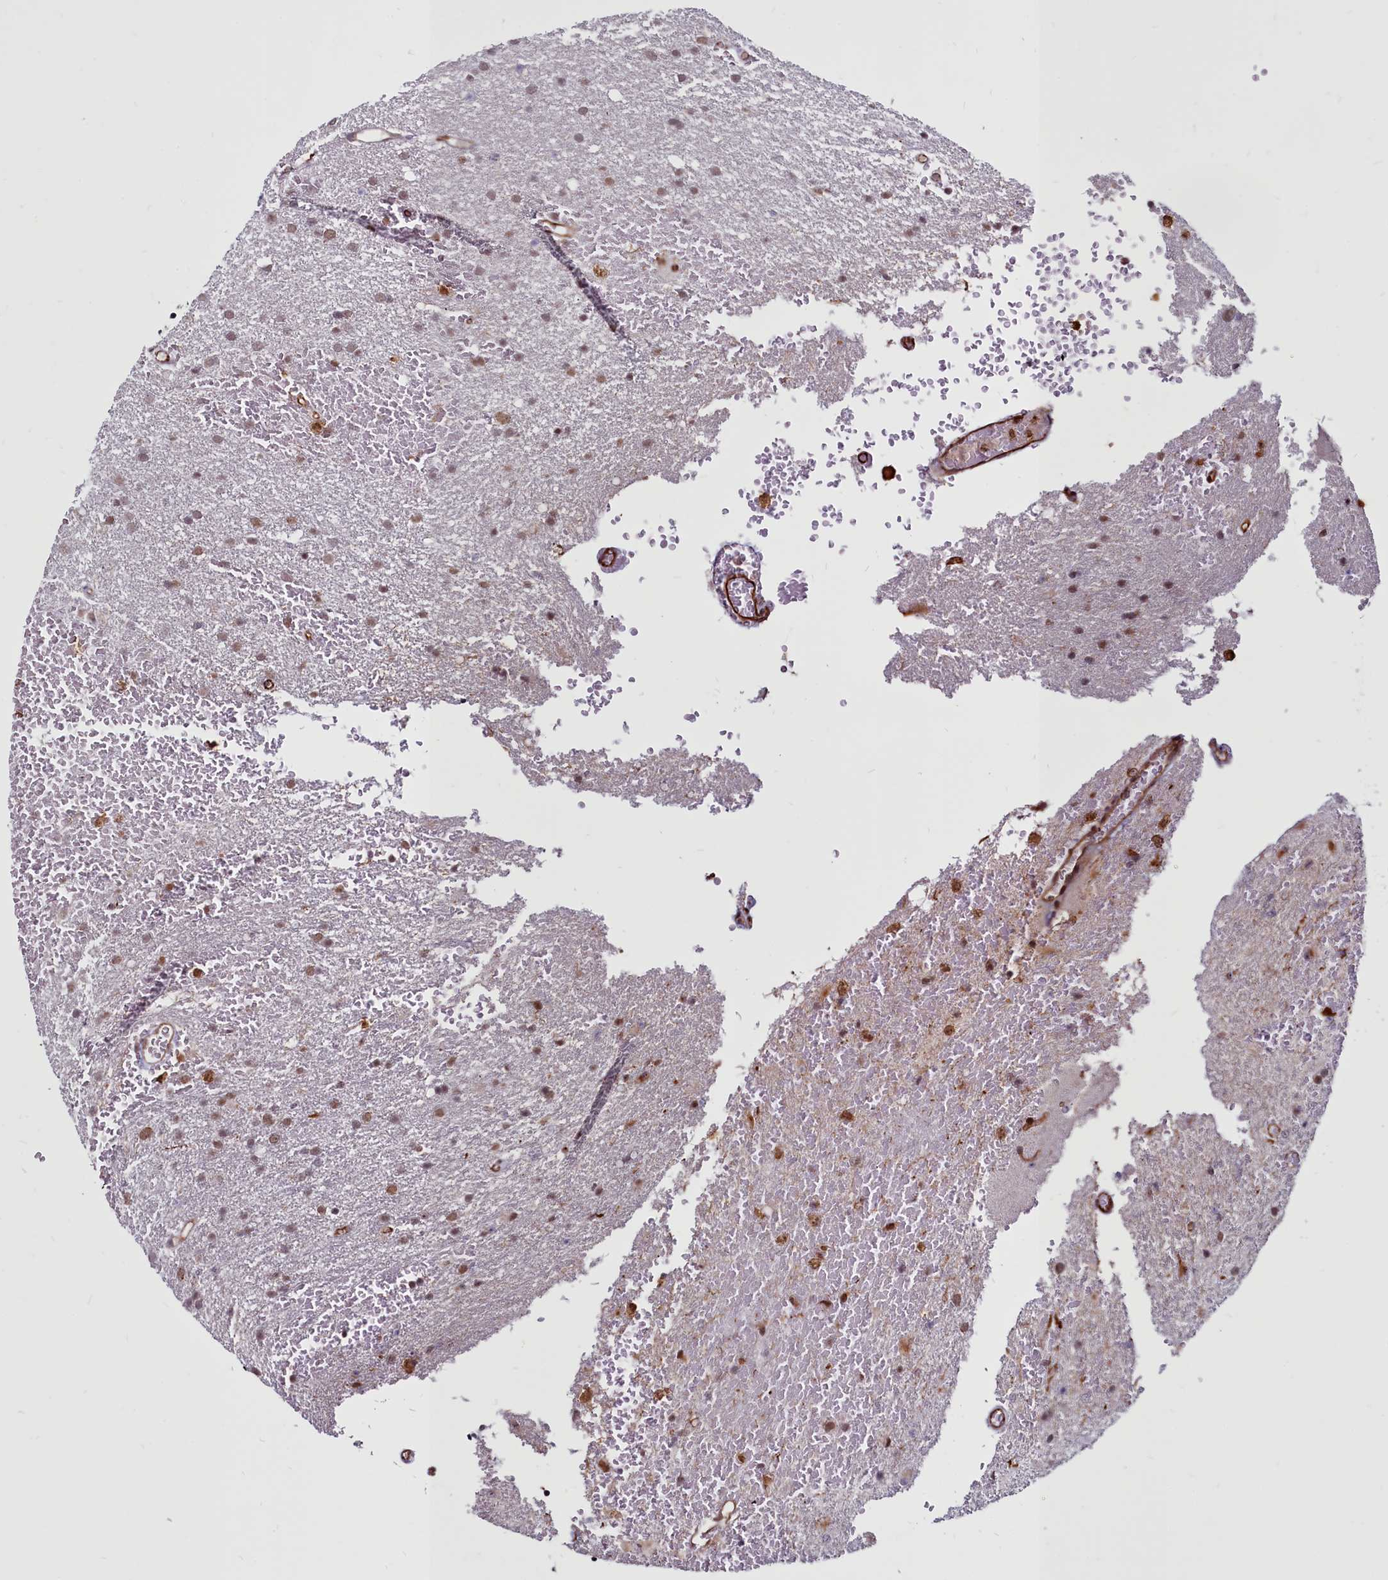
{"staining": {"intensity": "weak", "quantity": "25%-75%", "location": "nuclear"}, "tissue": "glioma", "cell_type": "Tumor cells", "image_type": "cancer", "snomed": [{"axis": "morphology", "description": "Glioma, malignant, High grade"}, {"axis": "topography", "description": "Cerebral cortex"}], "caption": "Human malignant high-grade glioma stained with a protein marker exhibits weak staining in tumor cells.", "gene": "CLK3", "patient": {"sex": "female", "age": 36}}